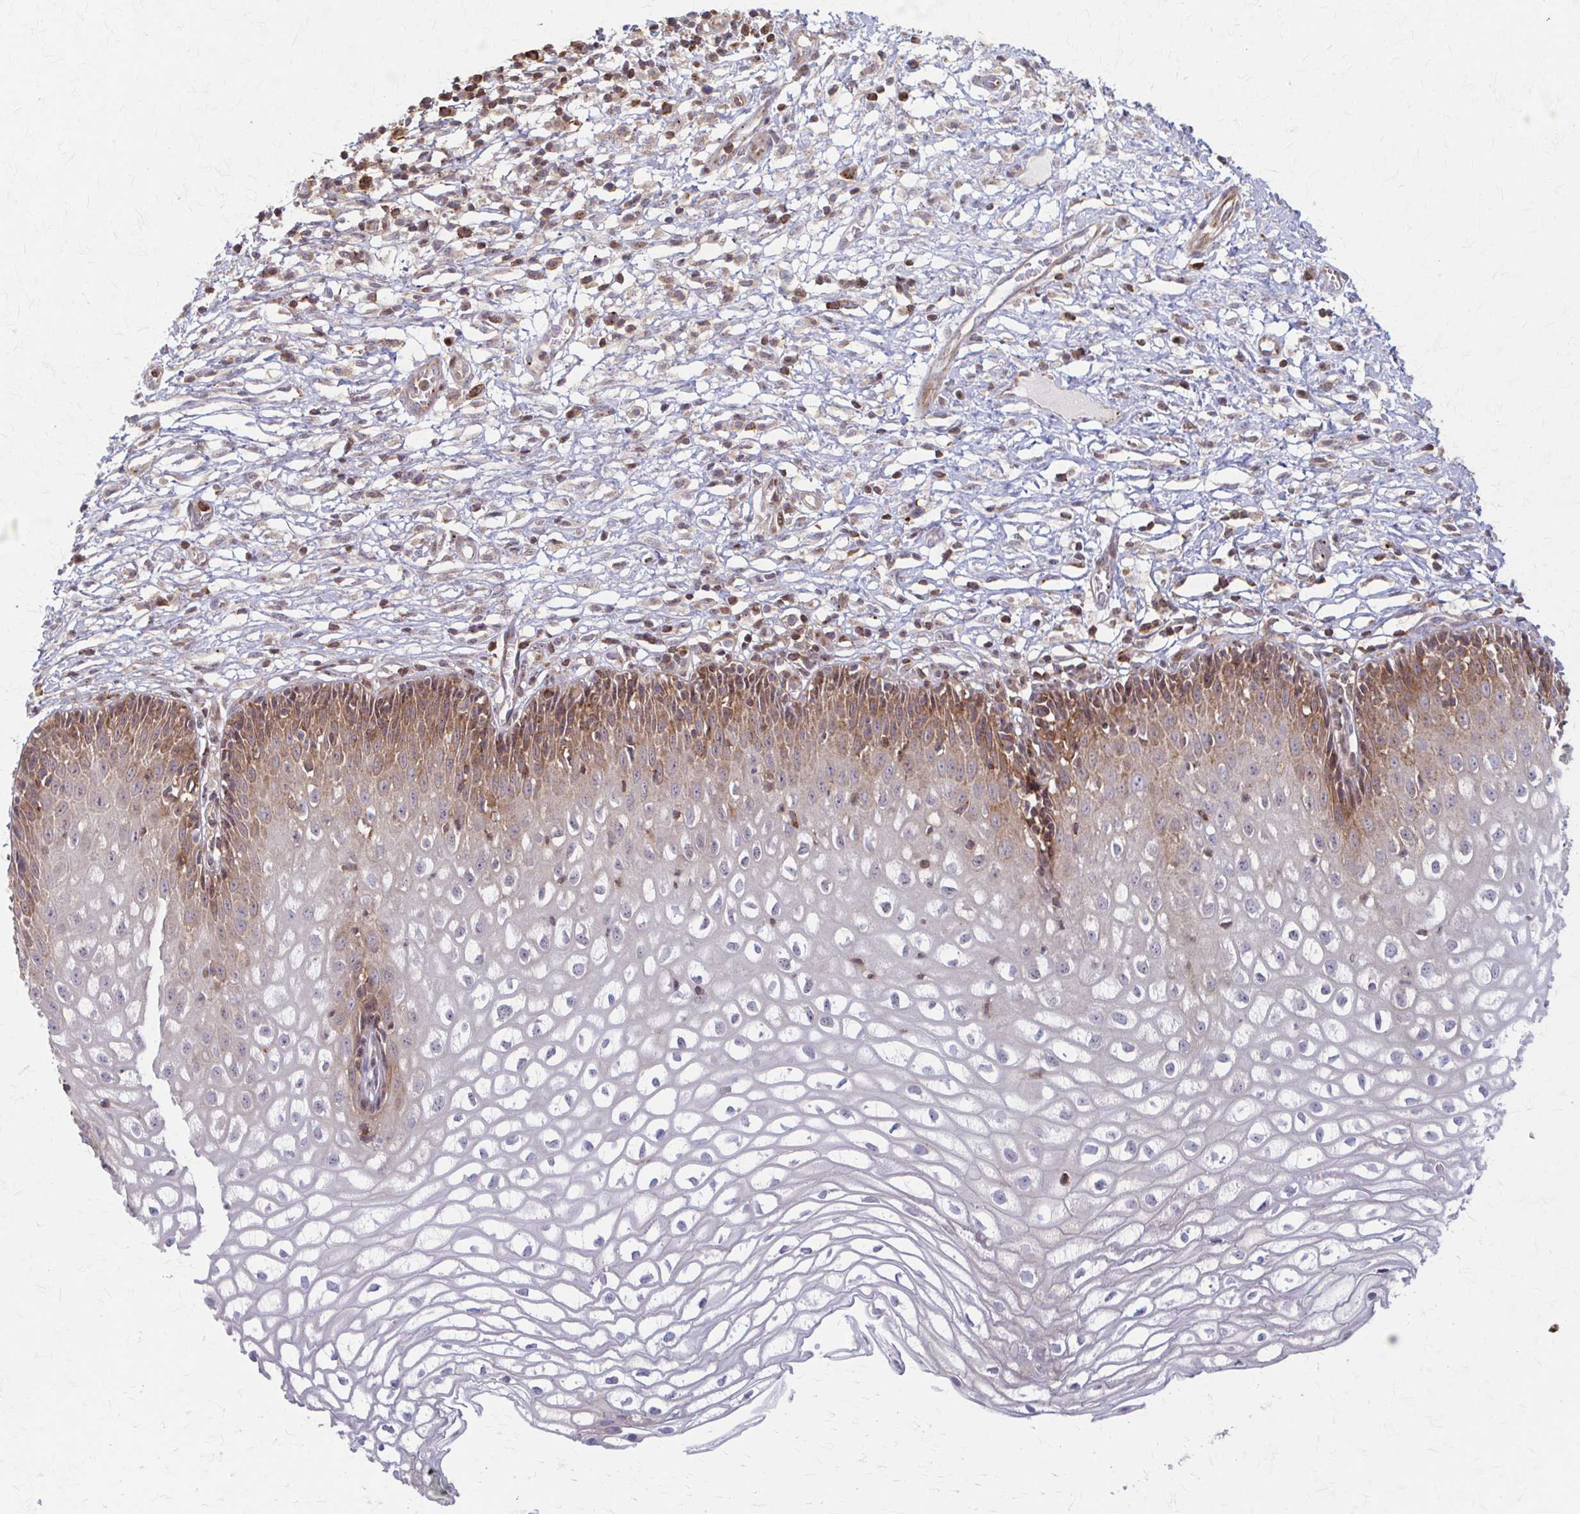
{"staining": {"intensity": "moderate", "quantity": "<25%", "location": "cytoplasmic/membranous"}, "tissue": "cervix", "cell_type": "Glandular cells", "image_type": "normal", "snomed": [{"axis": "morphology", "description": "Normal tissue, NOS"}, {"axis": "topography", "description": "Cervix"}], "caption": "IHC (DAB (3,3'-diaminobenzidine)) staining of normal human cervix shows moderate cytoplasmic/membranous protein expression in about <25% of glandular cells. (DAB (3,3'-diaminobenzidine) = brown stain, brightfield microscopy at high magnification).", "gene": "ARHGAP35", "patient": {"sex": "female", "age": 36}}